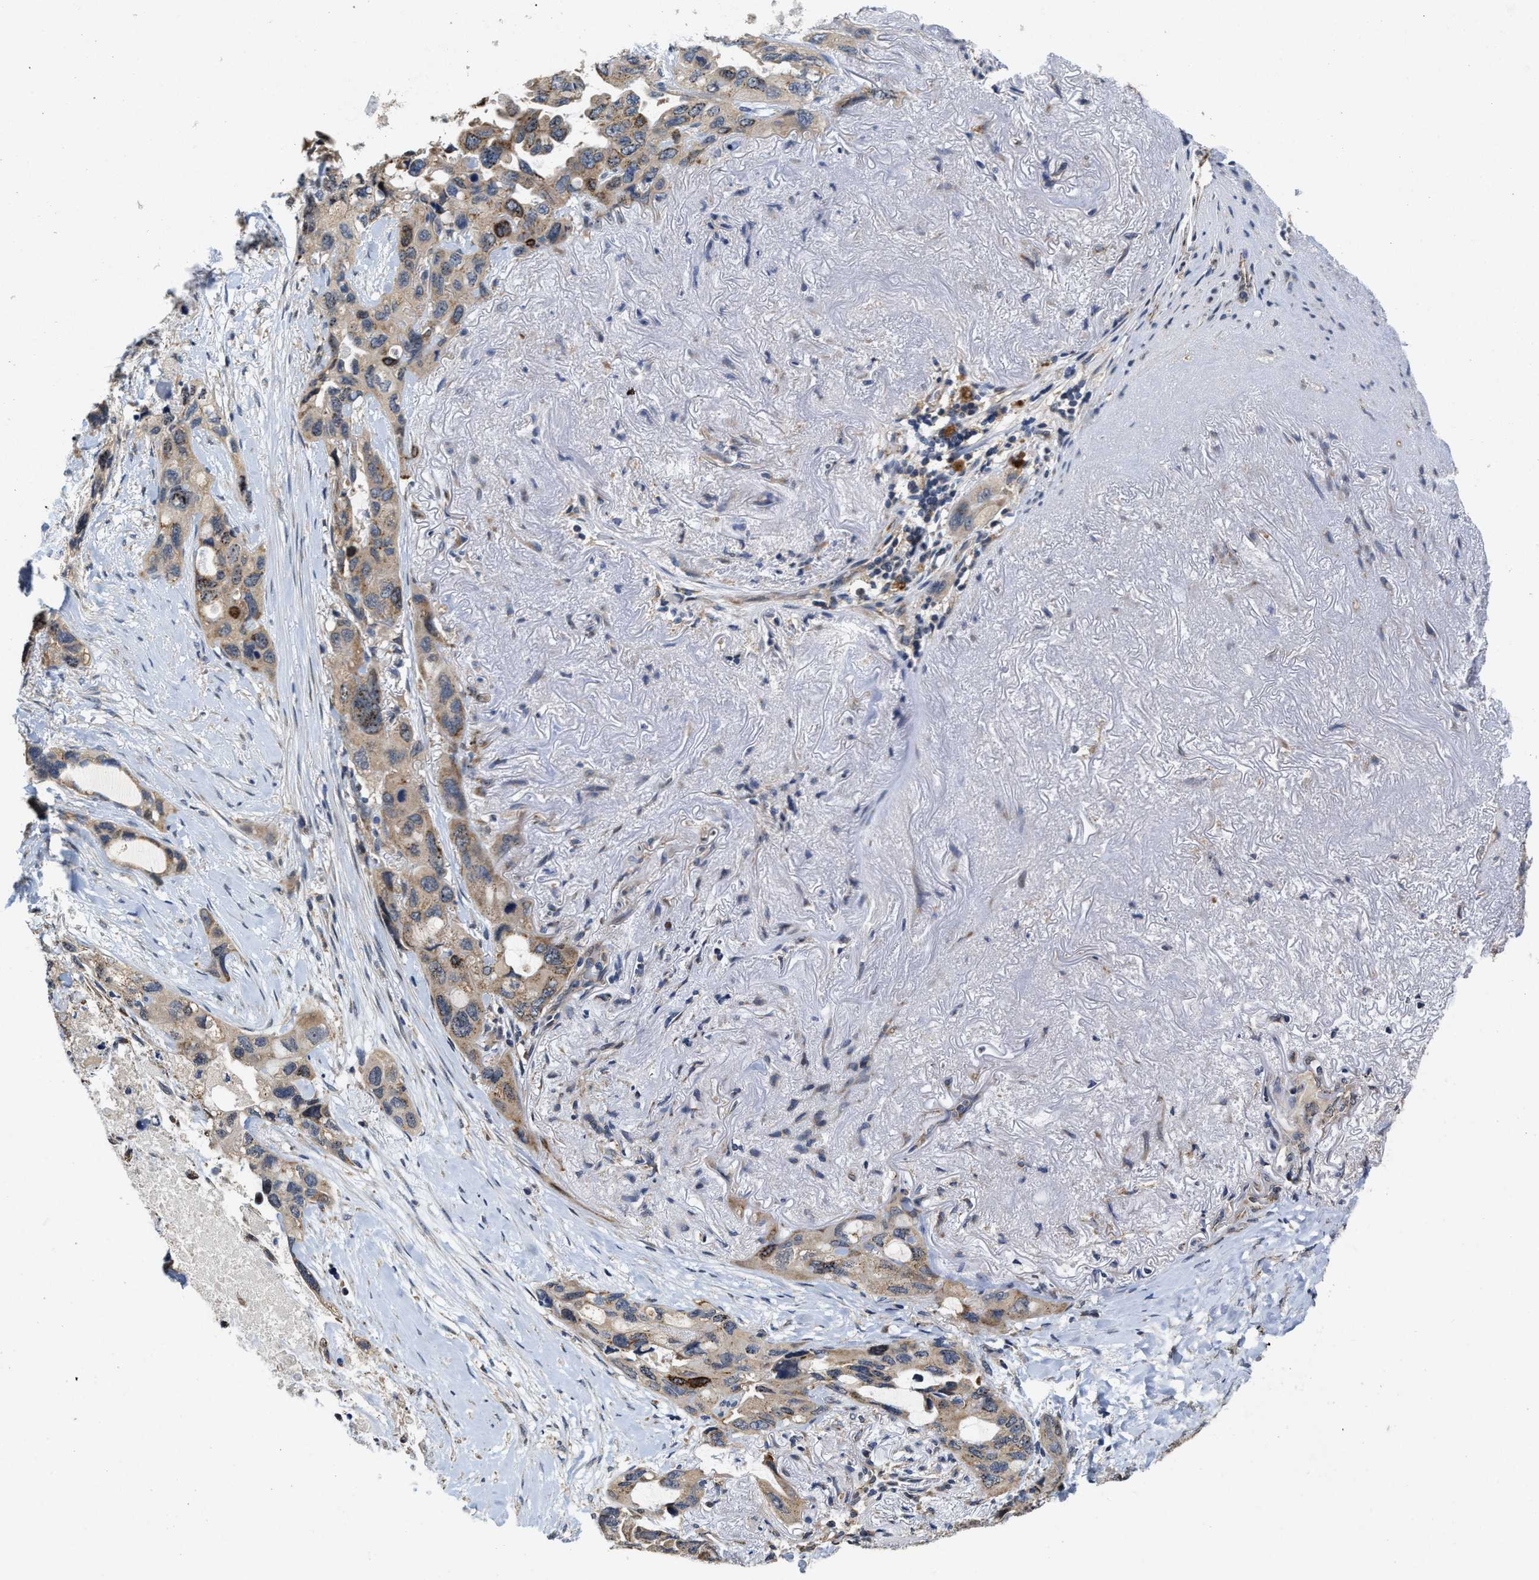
{"staining": {"intensity": "moderate", "quantity": "25%-75%", "location": "cytoplasmic/membranous"}, "tissue": "lung cancer", "cell_type": "Tumor cells", "image_type": "cancer", "snomed": [{"axis": "morphology", "description": "Squamous cell carcinoma, NOS"}, {"axis": "topography", "description": "Lung"}], "caption": "IHC (DAB) staining of human lung squamous cell carcinoma reveals moderate cytoplasmic/membranous protein positivity in approximately 25%-75% of tumor cells. (brown staining indicates protein expression, while blue staining denotes nuclei).", "gene": "SCYL2", "patient": {"sex": "female", "age": 73}}